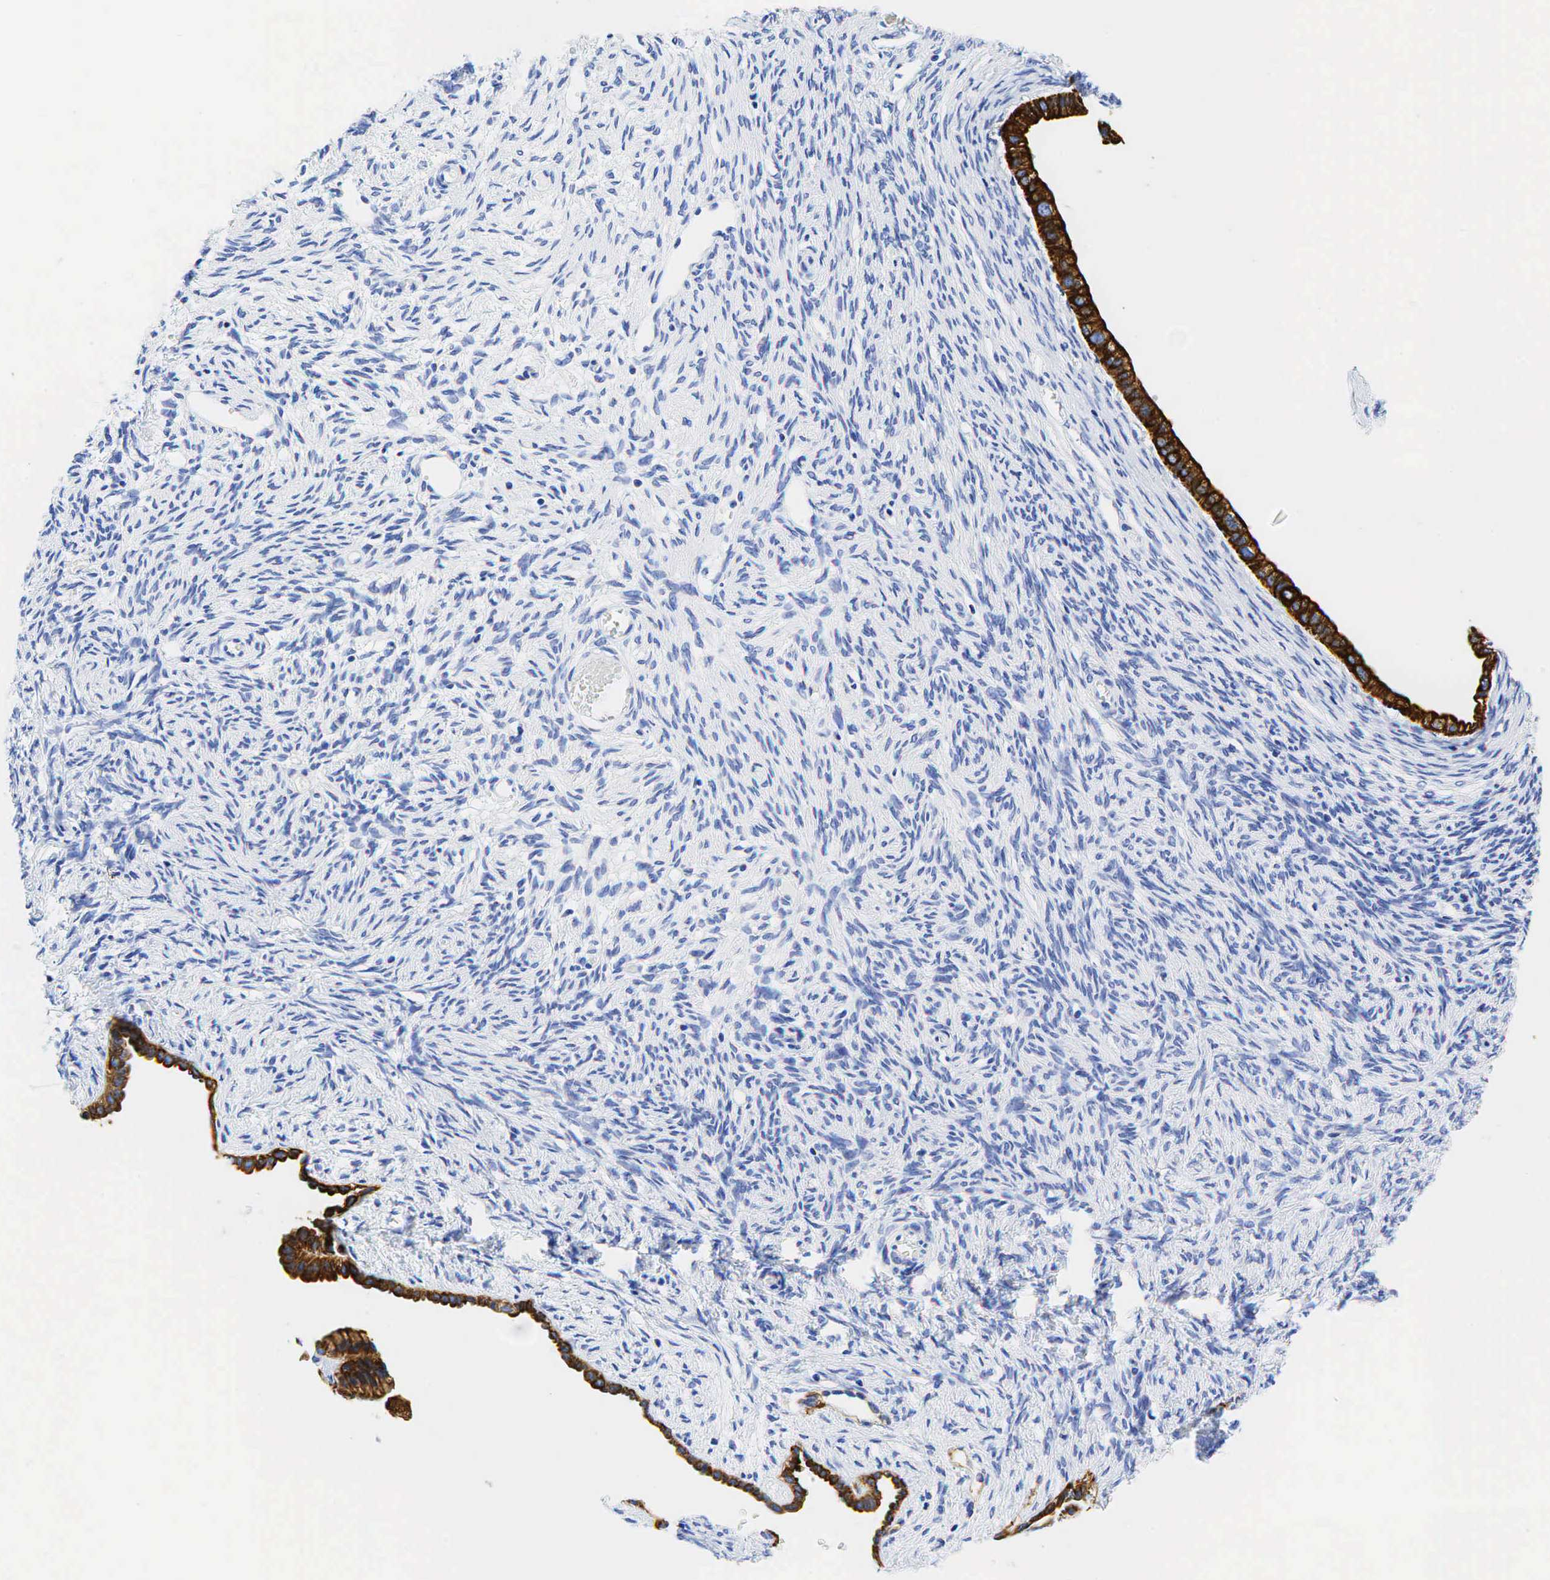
{"staining": {"intensity": "strong", "quantity": ">75%", "location": "cytoplasmic/membranous"}, "tissue": "ovarian cancer", "cell_type": "Tumor cells", "image_type": "cancer", "snomed": [{"axis": "morphology", "description": "Cystadenocarcinoma, mucinous, NOS"}, {"axis": "topography", "description": "Ovary"}], "caption": "Human ovarian cancer (mucinous cystadenocarcinoma) stained with a protein marker demonstrates strong staining in tumor cells.", "gene": "KRT18", "patient": {"sex": "female", "age": 57}}